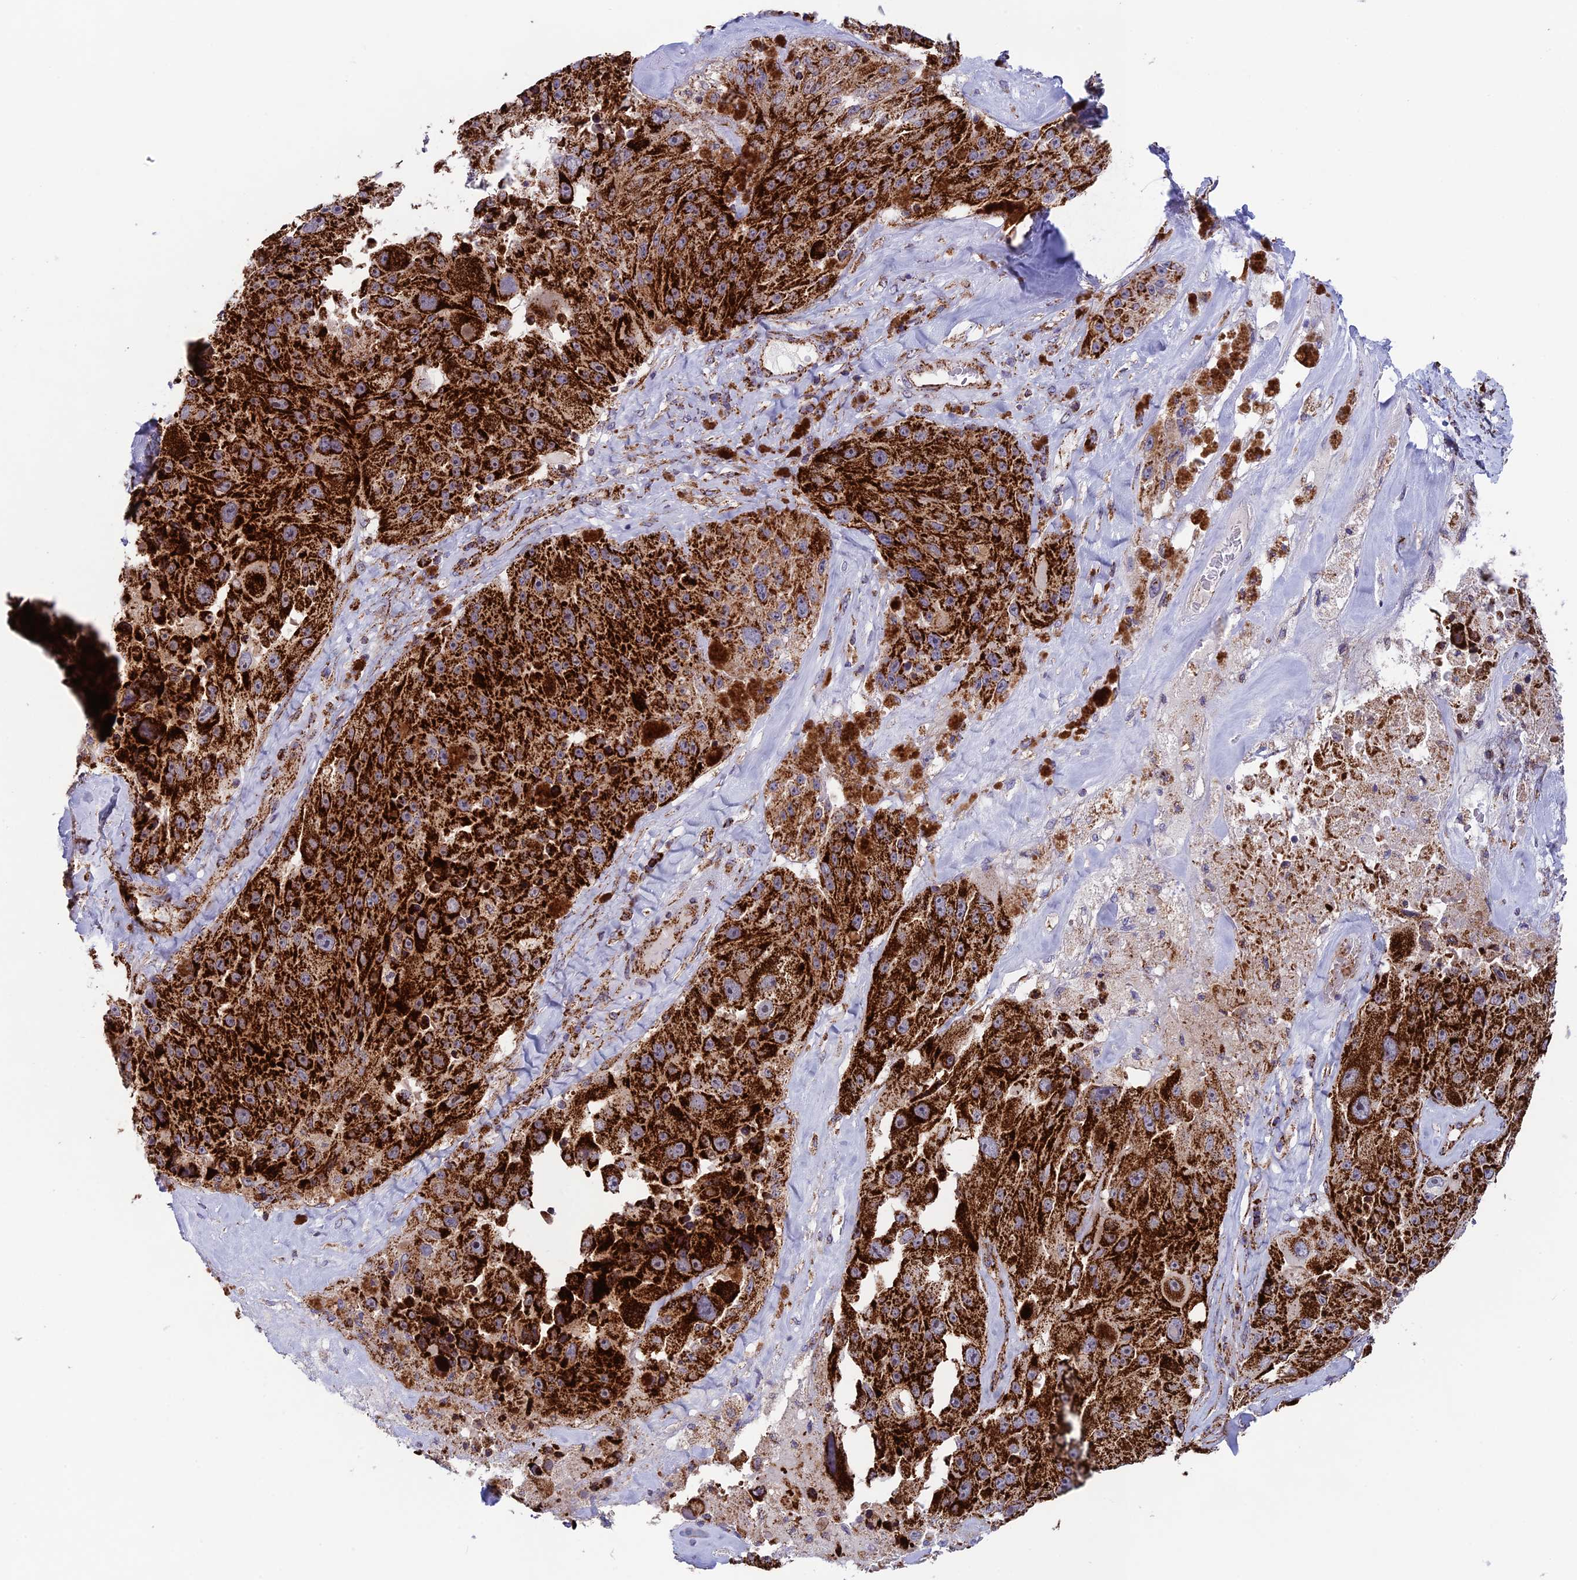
{"staining": {"intensity": "strong", "quantity": ">75%", "location": "cytoplasmic/membranous"}, "tissue": "melanoma", "cell_type": "Tumor cells", "image_type": "cancer", "snomed": [{"axis": "morphology", "description": "Malignant melanoma, Metastatic site"}, {"axis": "topography", "description": "Lymph node"}], "caption": "Strong cytoplasmic/membranous protein staining is identified in about >75% of tumor cells in melanoma.", "gene": "MRPS18B", "patient": {"sex": "male", "age": 62}}